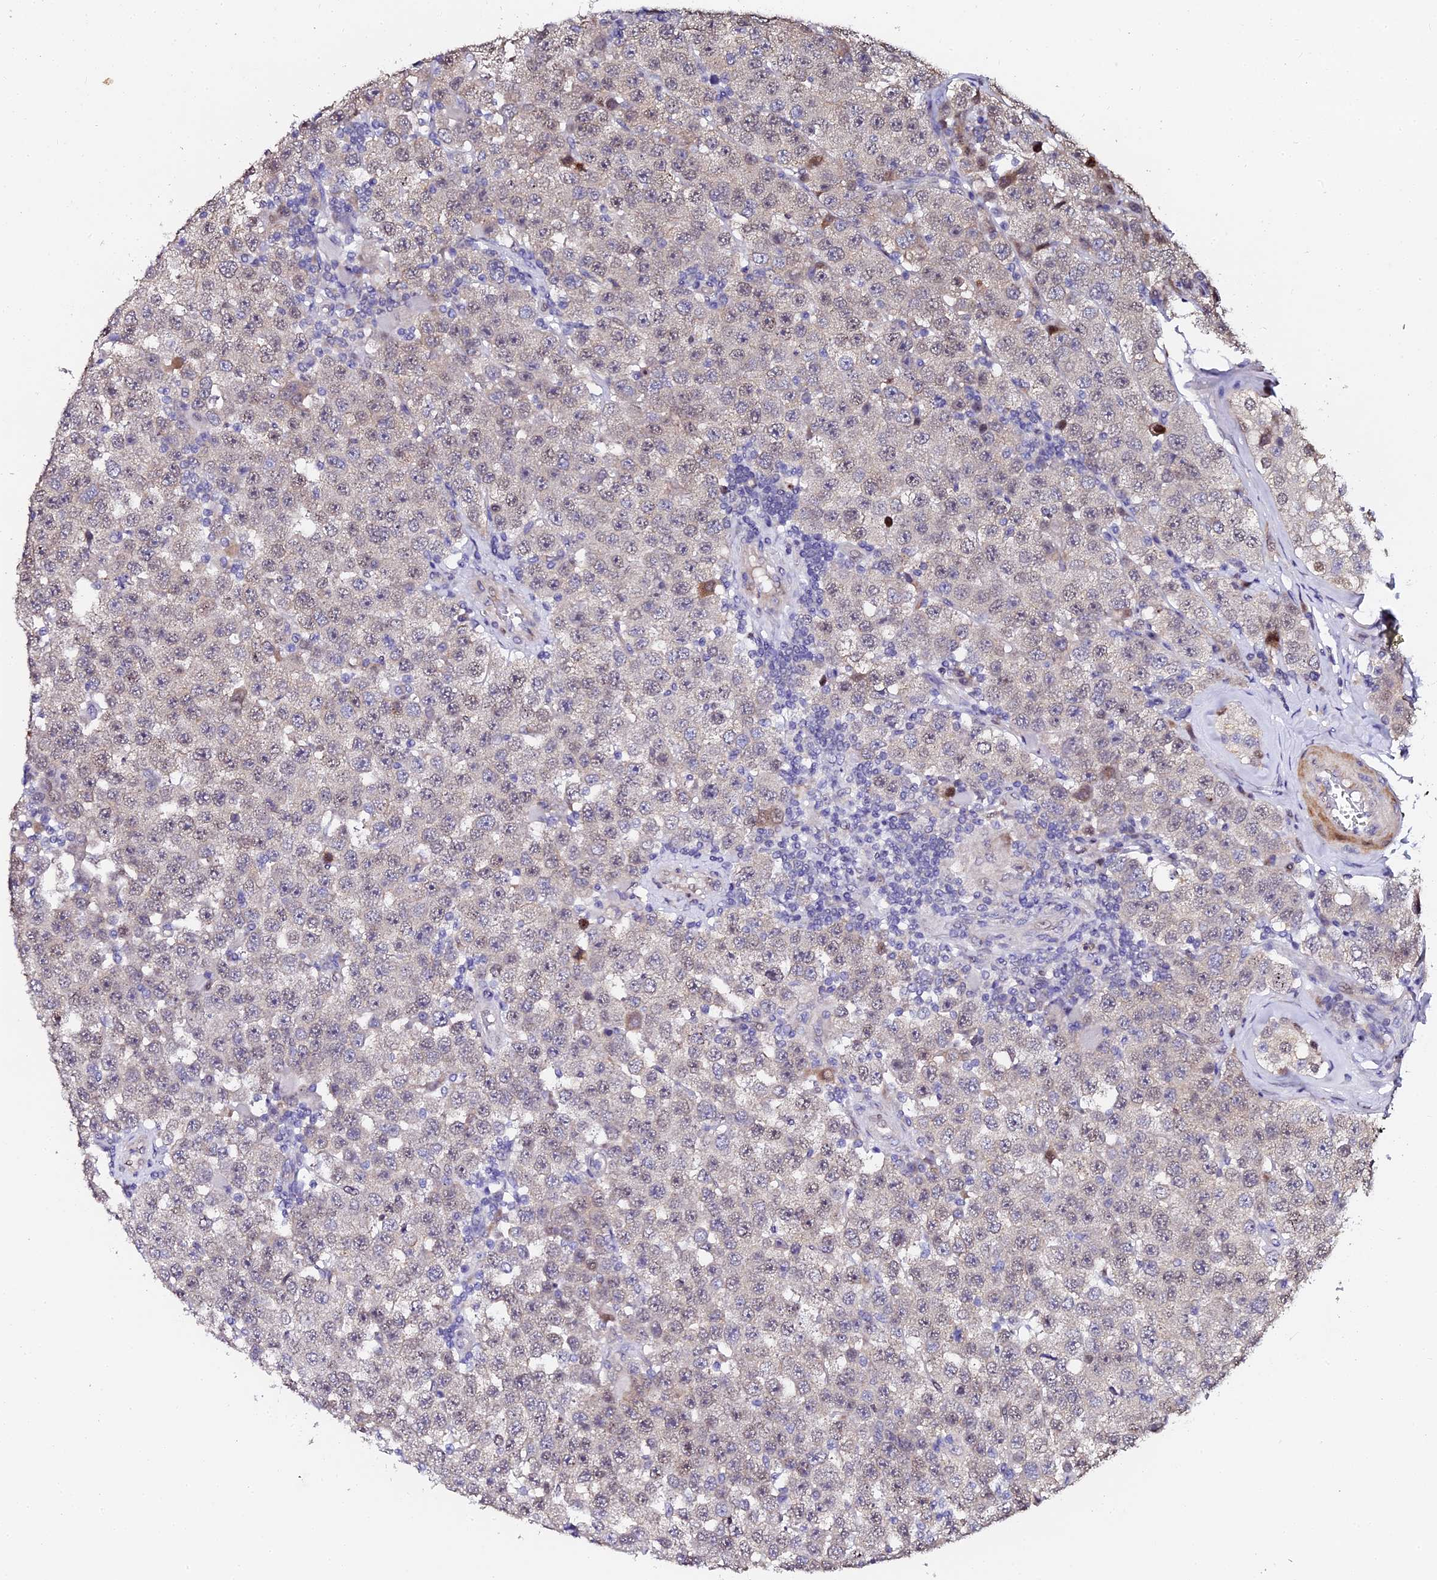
{"staining": {"intensity": "negative", "quantity": "none", "location": "none"}, "tissue": "testis cancer", "cell_type": "Tumor cells", "image_type": "cancer", "snomed": [{"axis": "morphology", "description": "Seminoma, NOS"}, {"axis": "topography", "description": "Testis"}], "caption": "Image shows no protein positivity in tumor cells of testis cancer (seminoma) tissue.", "gene": "GPN3", "patient": {"sex": "male", "age": 28}}